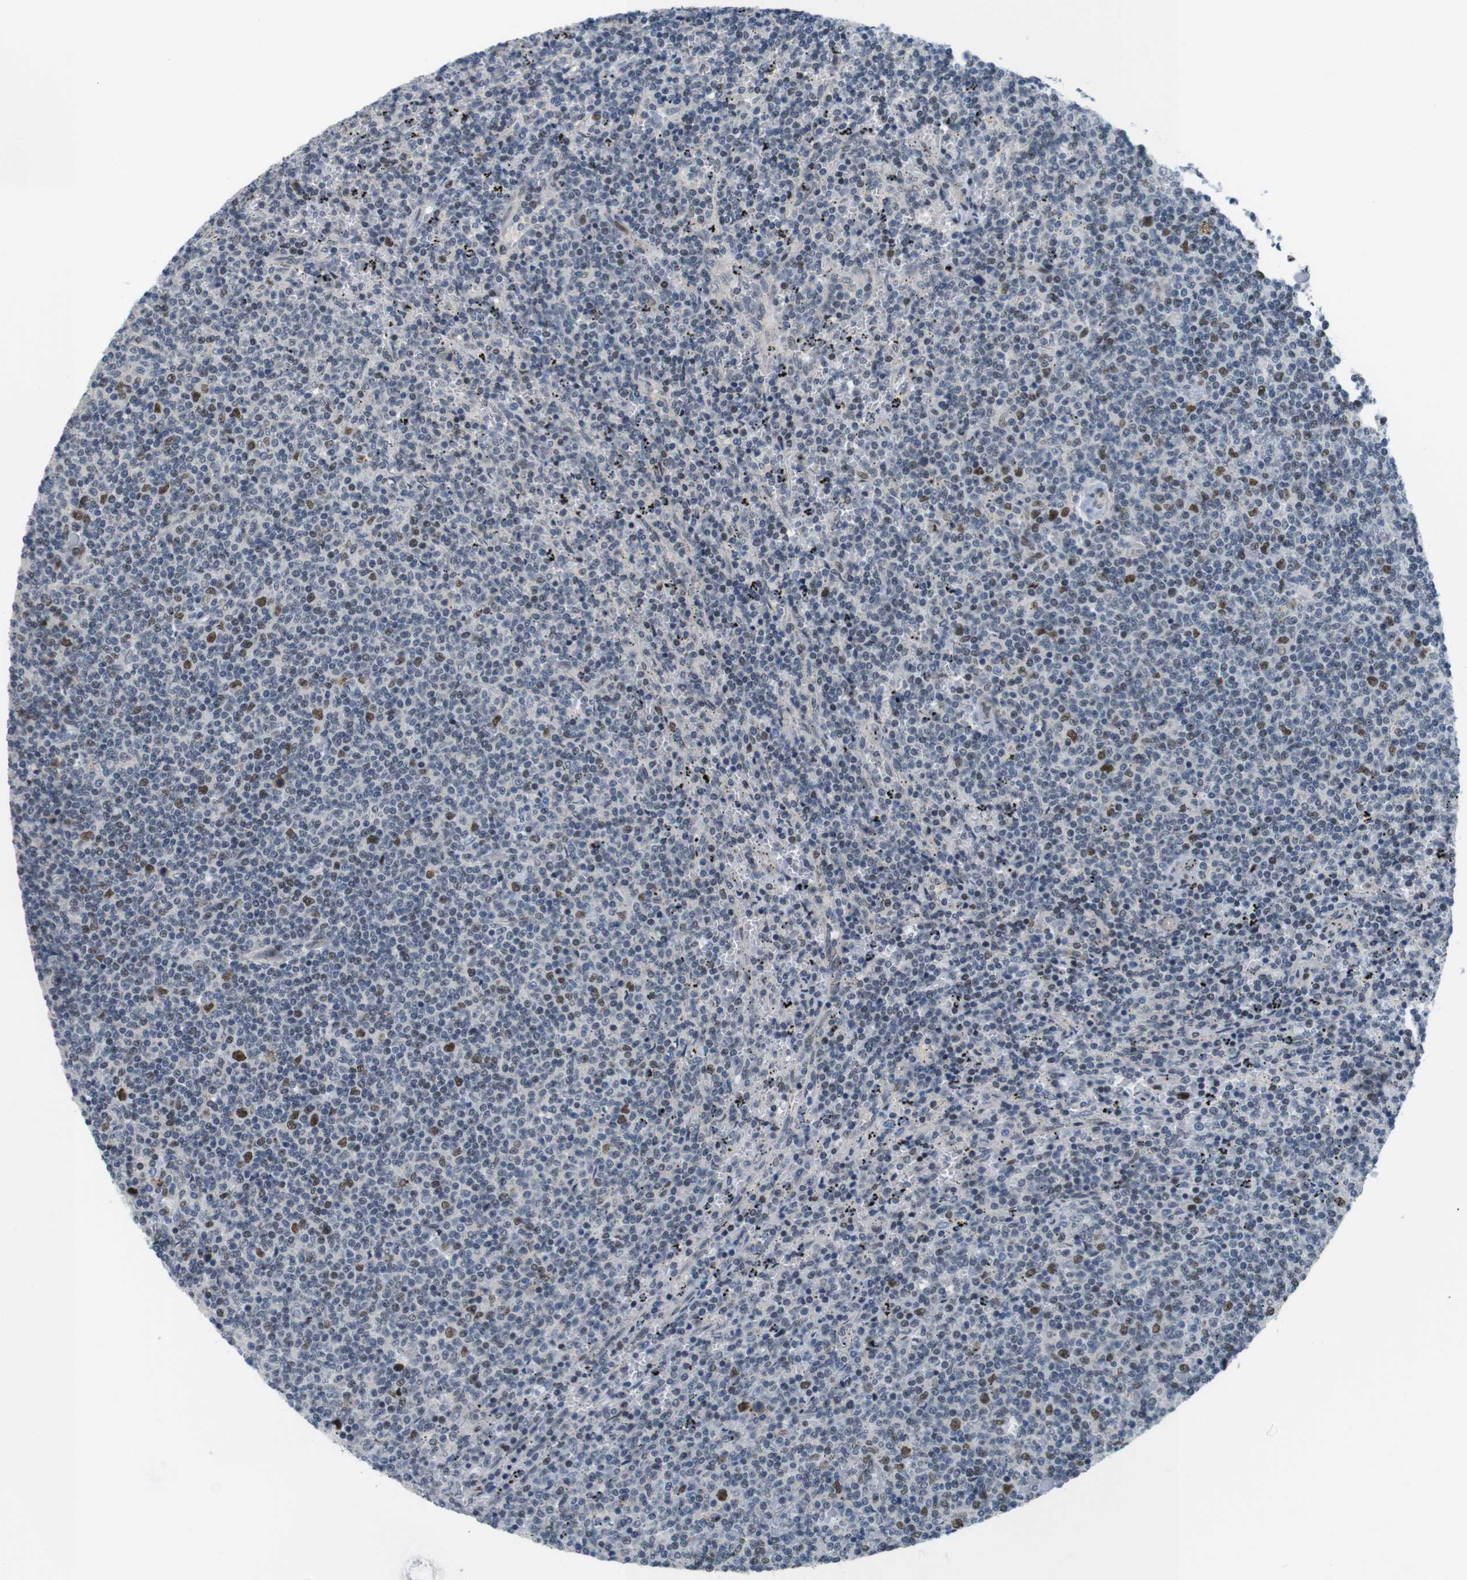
{"staining": {"intensity": "moderate", "quantity": "<25%", "location": "nuclear"}, "tissue": "lymphoma", "cell_type": "Tumor cells", "image_type": "cancer", "snomed": [{"axis": "morphology", "description": "Malignant lymphoma, non-Hodgkin's type, Low grade"}, {"axis": "topography", "description": "Spleen"}], "caption": "A low amount of moderate nuclear positivity is identified in about <25% of tumor cells in malignant lymphoma, non-Hodgkin's type (low-grade) tissue.", "gene": "SMCO2", "patient": {"sex": "female", "age": 50}}